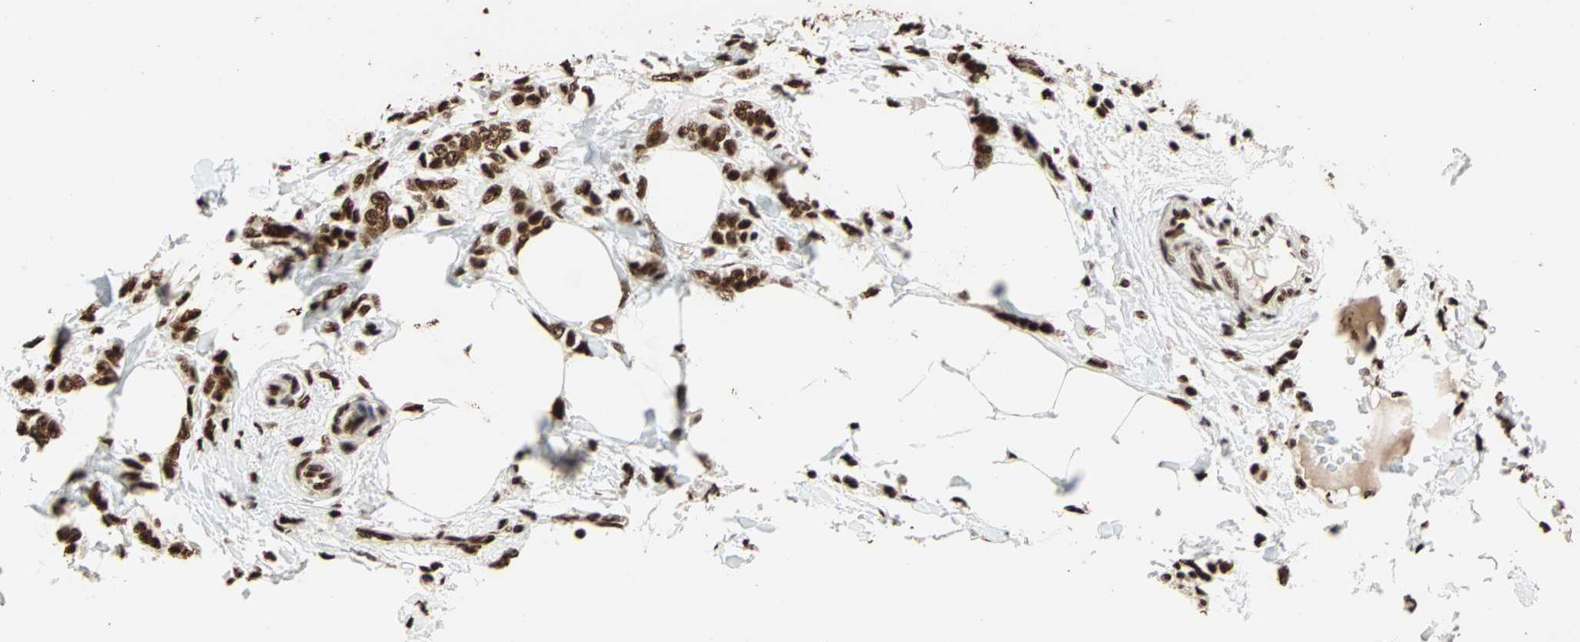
{"staining": {"intensity": "strong", "quantity": ">75%", "location": "nuclear"}, "tissue": "breast cancer", "cell_type": "Tumor cells", "image_type": "cancer", "snomed": [{"axis": "morphology", "description": "Lobular carcinoma, in situ"}, {"axis": "morphology", "description": "Lobular carcinoma"}, {"axis": "topography", "description": "Breast"}], "caption": "Protein staining demonstrates strong nuclear expression in about >75% of tumor cells in breast lobular carcinoma.", "gene": "ILF2", "patient": {"sex": "female", "age": 41}}